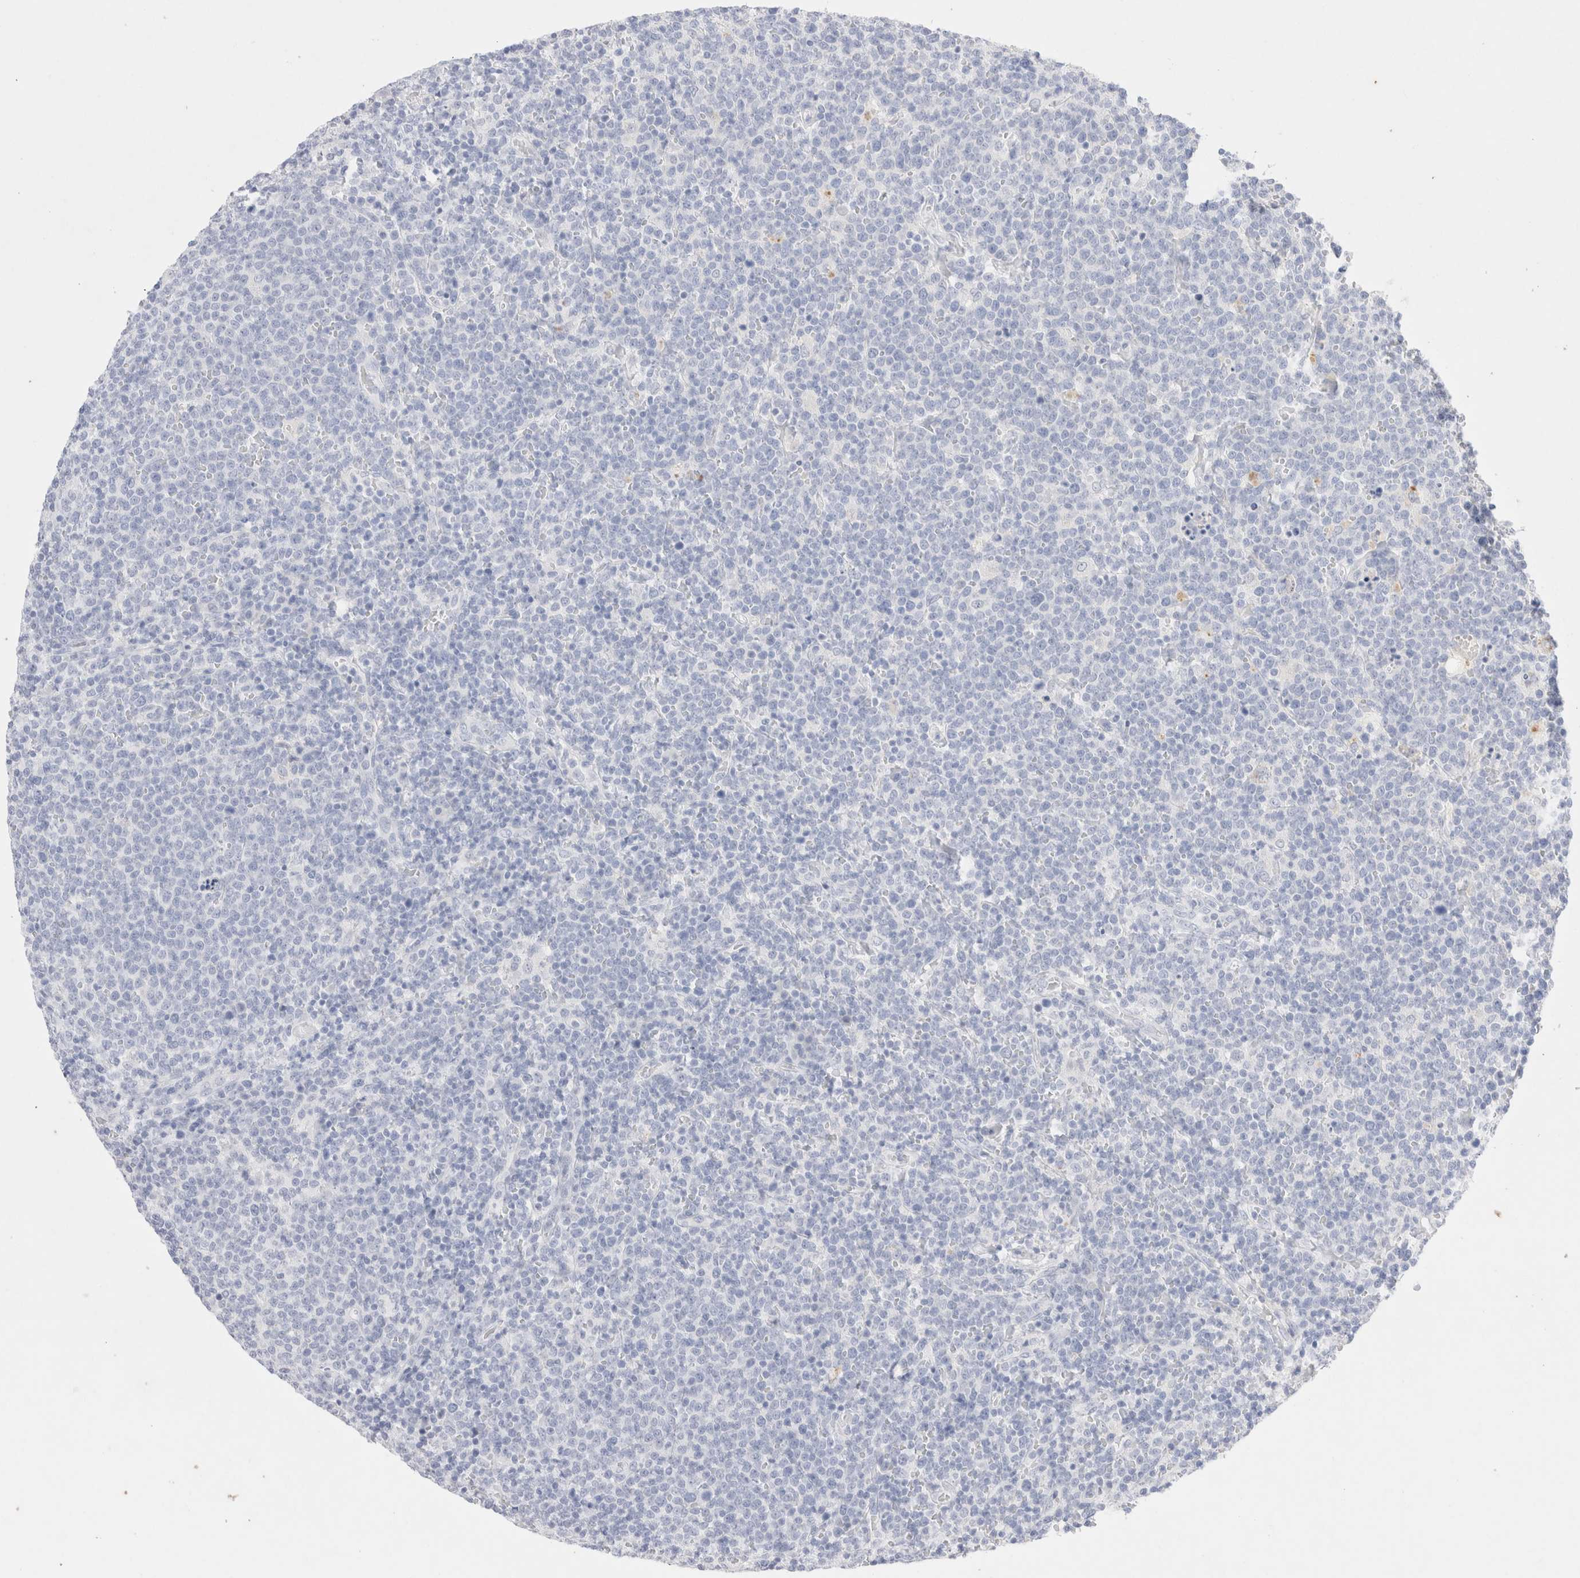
{"staining": {"intensity": "negative", "quantity": "none", "location": "none"}, "tissue": "lymphoma", "cell_type": "Tumor cells", "image_type": "cancer", "snomed": [{"axis": "morphology", "description": "Malignant lymphoma, non-Hodgkin's type, High grade"}, {"axis": "topography", "description": "Lymph node"}], "caption": "This is an immunohistochemistry (IHC) micrograph of human high-grade malignant lymphoma, non-Hodgkin's type. There is no staining in tumor cells.", "gene": "EPCAM", "patient": {"sex": "male", "age": 61}}